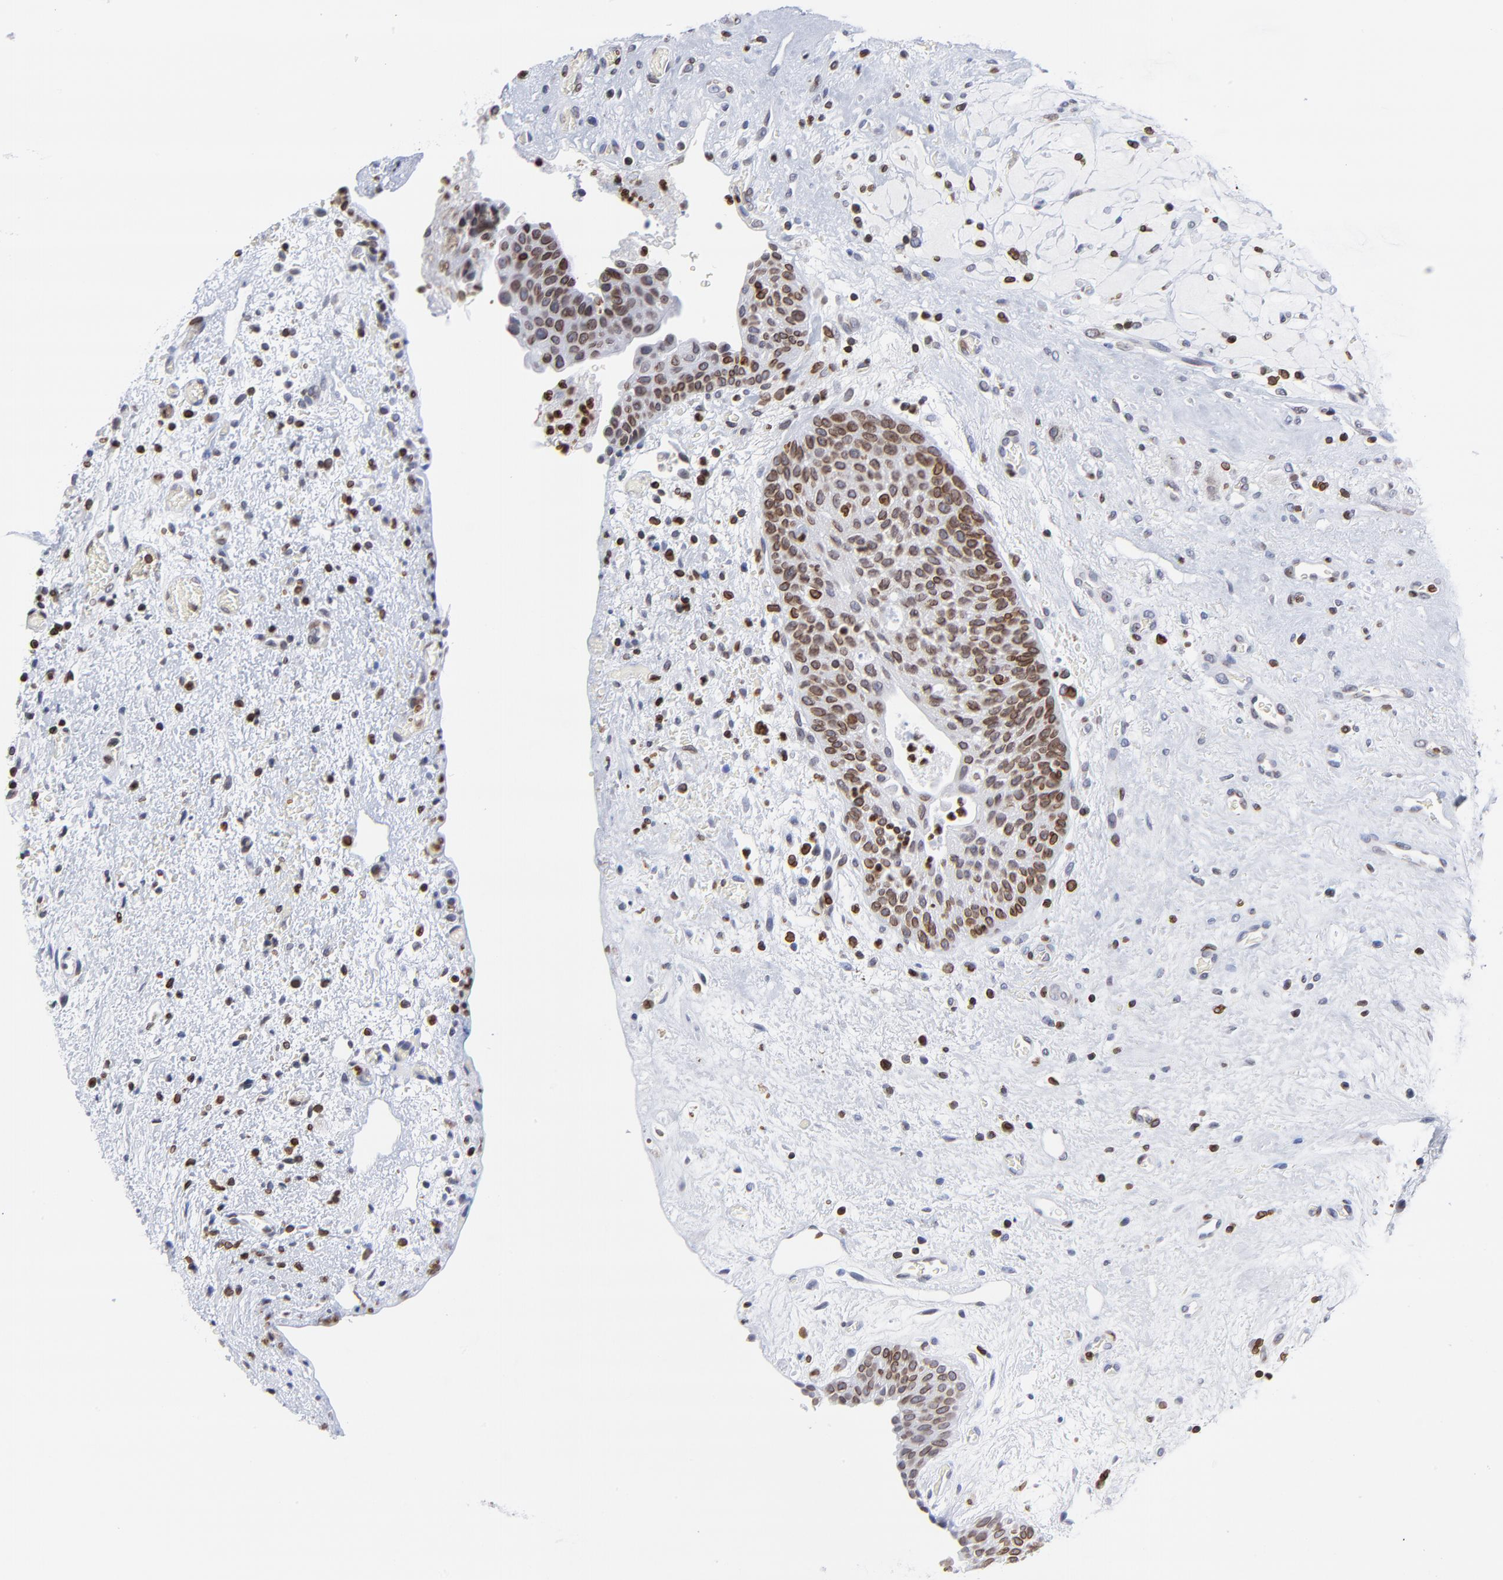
{"staining": {"intensity": "weak", "quantity": "25%-75%", "location": "cytoplasmic/membranous,nuclear"}, "tissue": "urinary bladder", "cell_type": "Urothelial cells", "image_type": "normal", "snomed": [{"axis": "morphology", "description": "Normal tissue, NOS"}, {"axis": "topography", "description": "Urinary bladder"}], "caption": "Urinary bladder stained for a protein reveals weak cytoplasmic/membranous,nuclear positivity in urothelial cells. (DAB IHC, brown staining for protein, blue staining for nuclei).", "gene": "THAP7", "patient": {"sex": "male", "age": 48}}